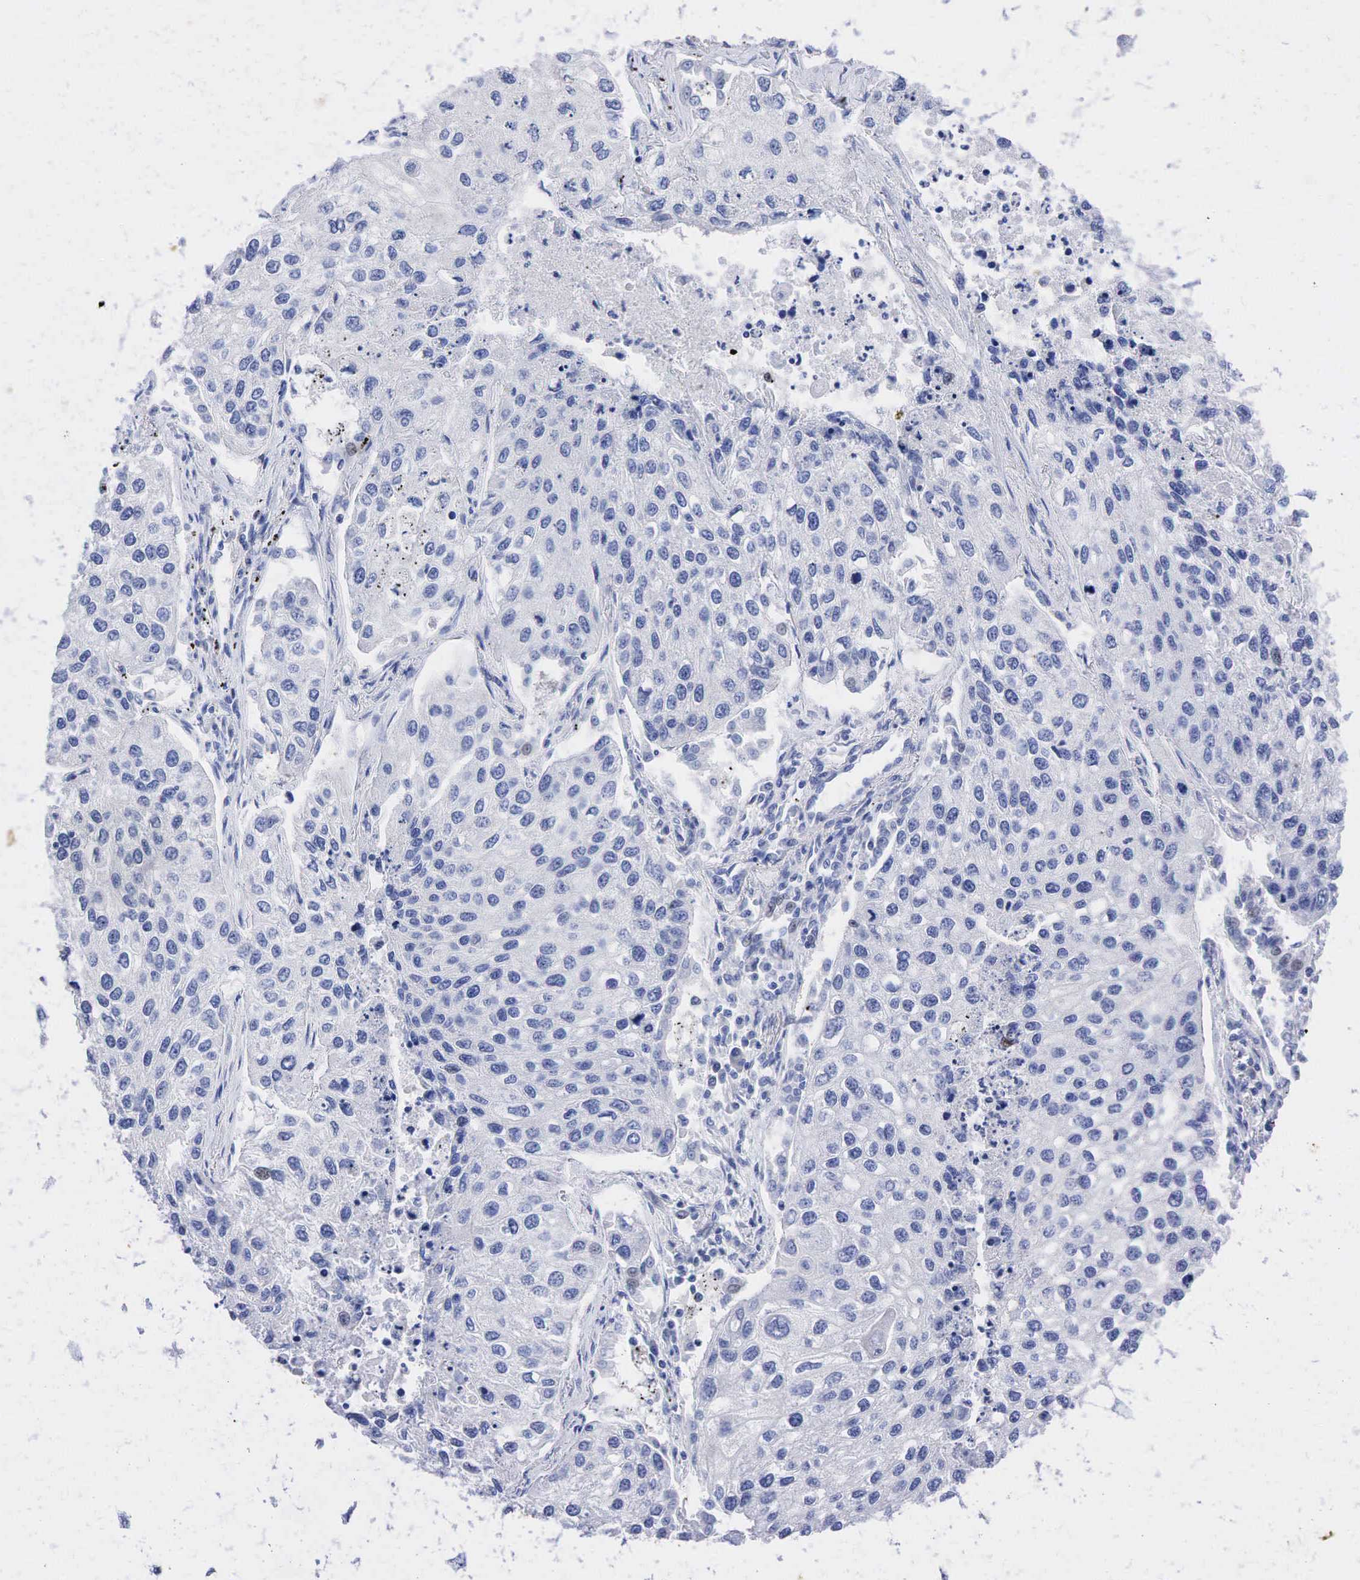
{"staining": {"intensity": "negative", "quantity": "none", "location": "none"}, "tissue": "lung cancer", "cell_type": "Tumor cells", "image_type": "cancer", "snomed": [{"axis": "morphology", "description": "Squamous cell carcinoma, NOS"}, {"axis": "topography", "description": "Lung"}], "caption": "Human squamous cell carcinoma (lung) stained for a protein using immunohistochemistry (IHC) displays no staining in tumor cells.", "gene": "SYP", "patient": {"sex": "male", "age": 75}}